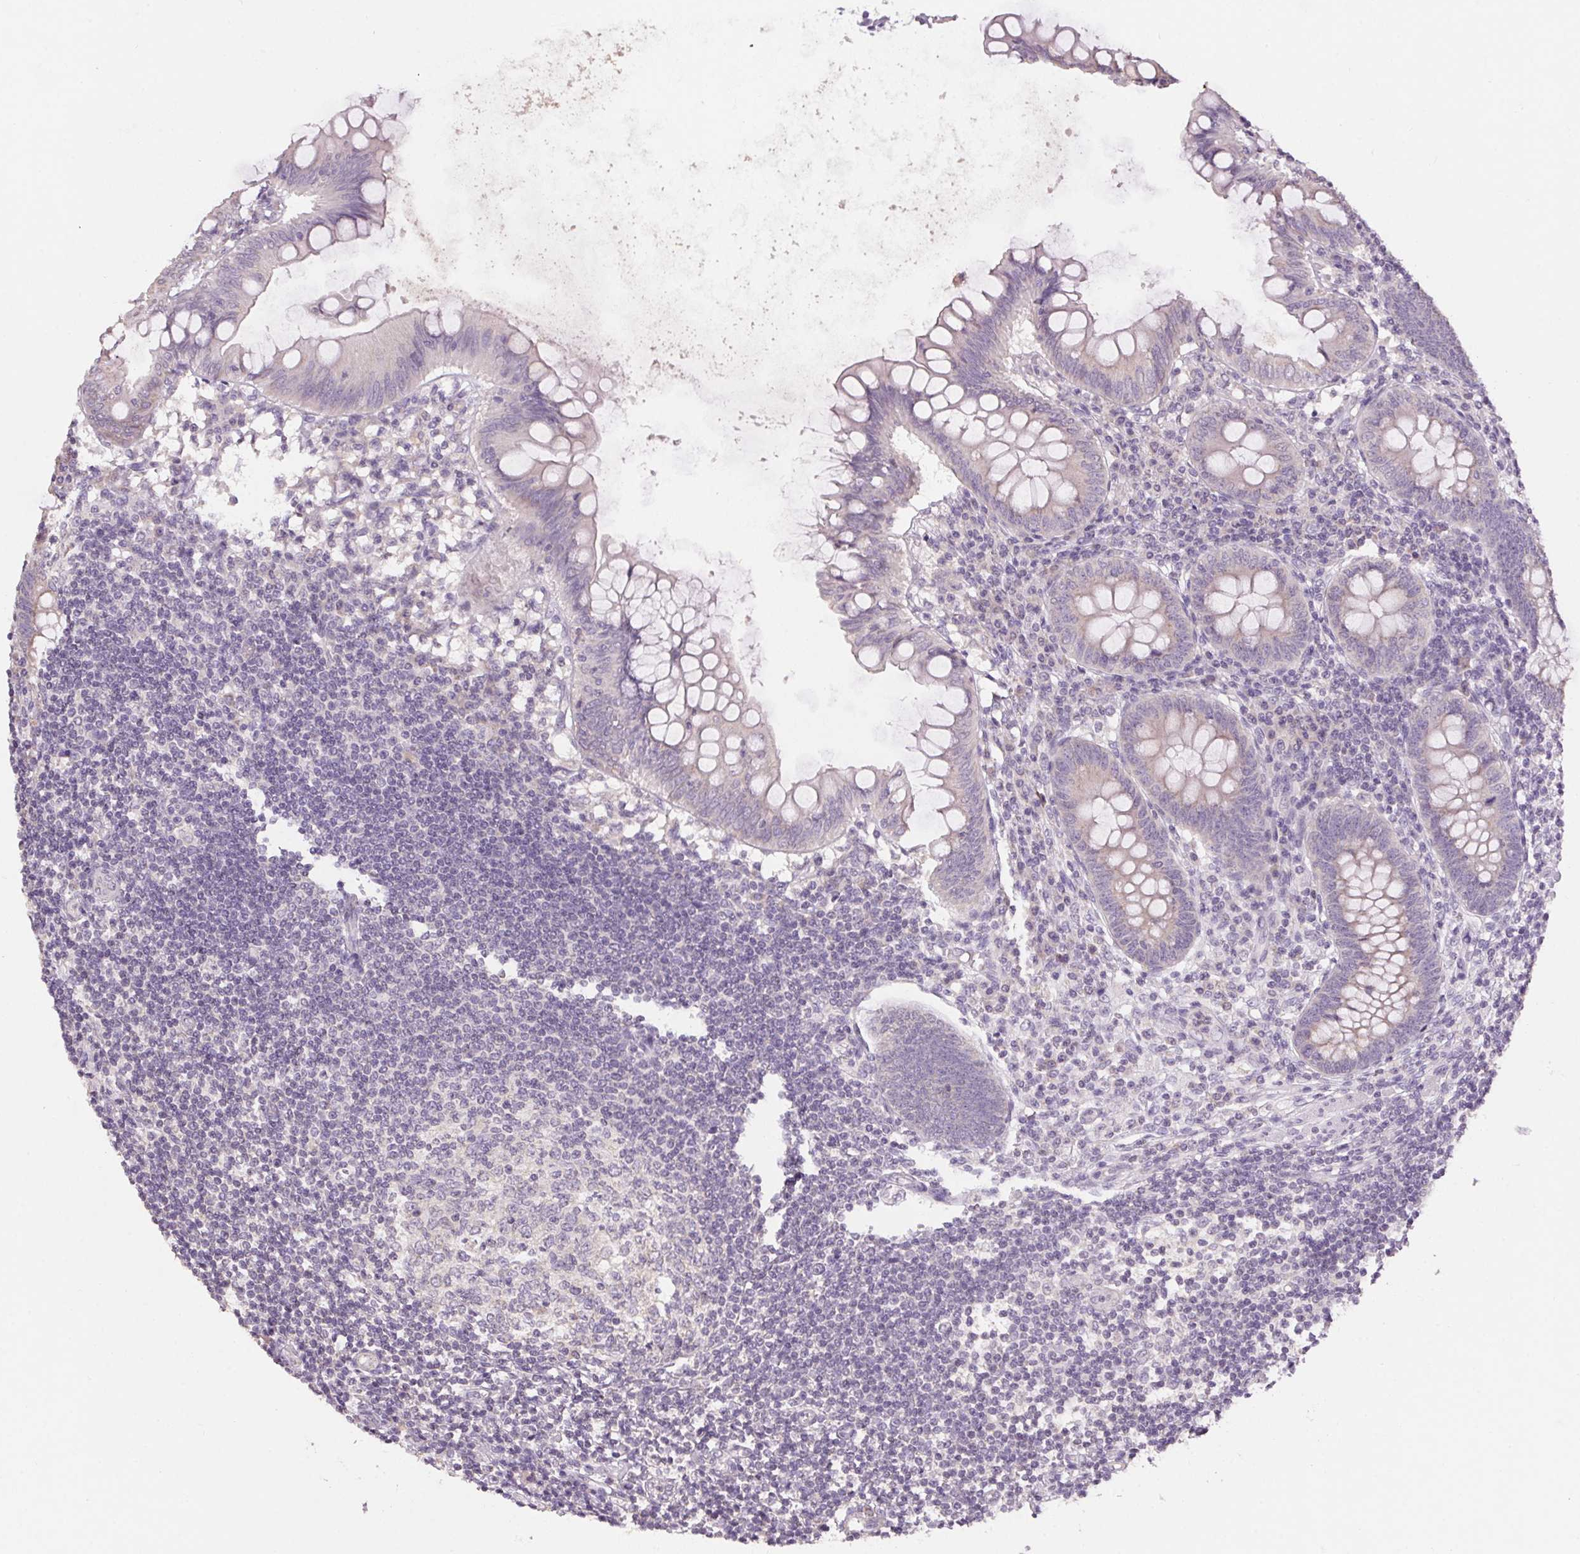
{"staining": {"intensity": "weak", "quantity": "25%-75%", "location": "cytoplasmic/membranous"}, "tissue": "appendix", "cell_type": "Glandular cells", "image_type": "normal", "snomed": [{"axis": "morphology", "description": "Normal tissue, NOS"}, {"axis": "topography", "description": "Appendix"}], "caption": "Human appendix stained for a protein (brown) exhibits weak cytoplasmic/membranous positive staining in approximately 25%-75% of glandular cells.", "gene": "SPACA9", "patient": {"sex": "female", "age": 57}}